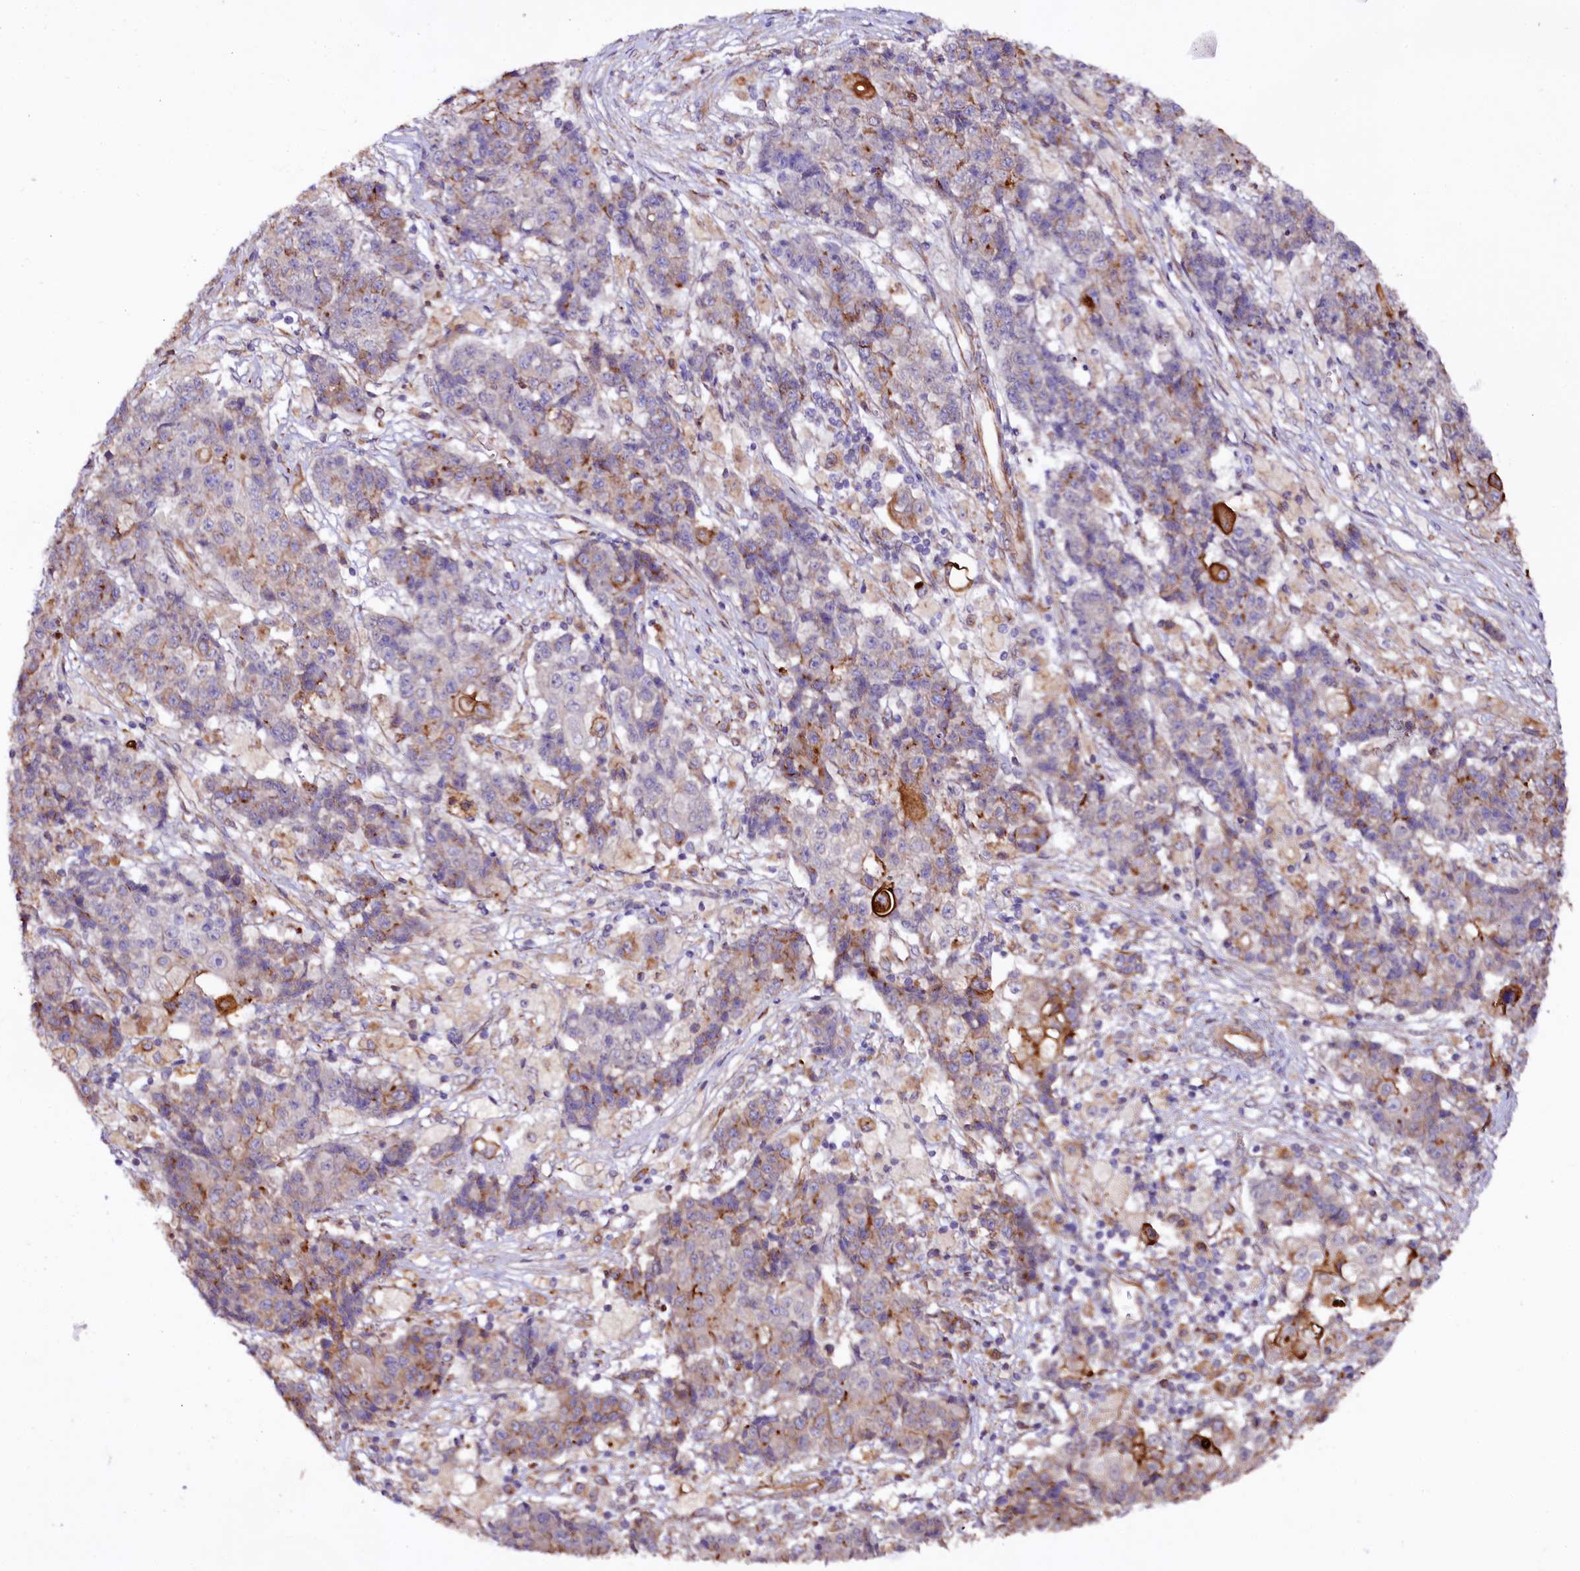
{"staining": {"intensity": "moderate", "quantity": "<25%", "location": "cytoplasmic/membranous"}, "tissue": "ovarian cancer", "cell_type": "Tumor cells", "image_type": "cancer", "snomed": [{"axis": "morphology", "description": "Carcinoma, endometroid"}, {"axis": "topography", "description": "Ovary"}], "caption": "An image of endometroid carcinoma (ovarian) stained for a protein reveals moderate cytoplasmic/membranous brown staining in tumor cells.", "gene": "TTC12", "patient": {"sex": "female", "age": 42}}